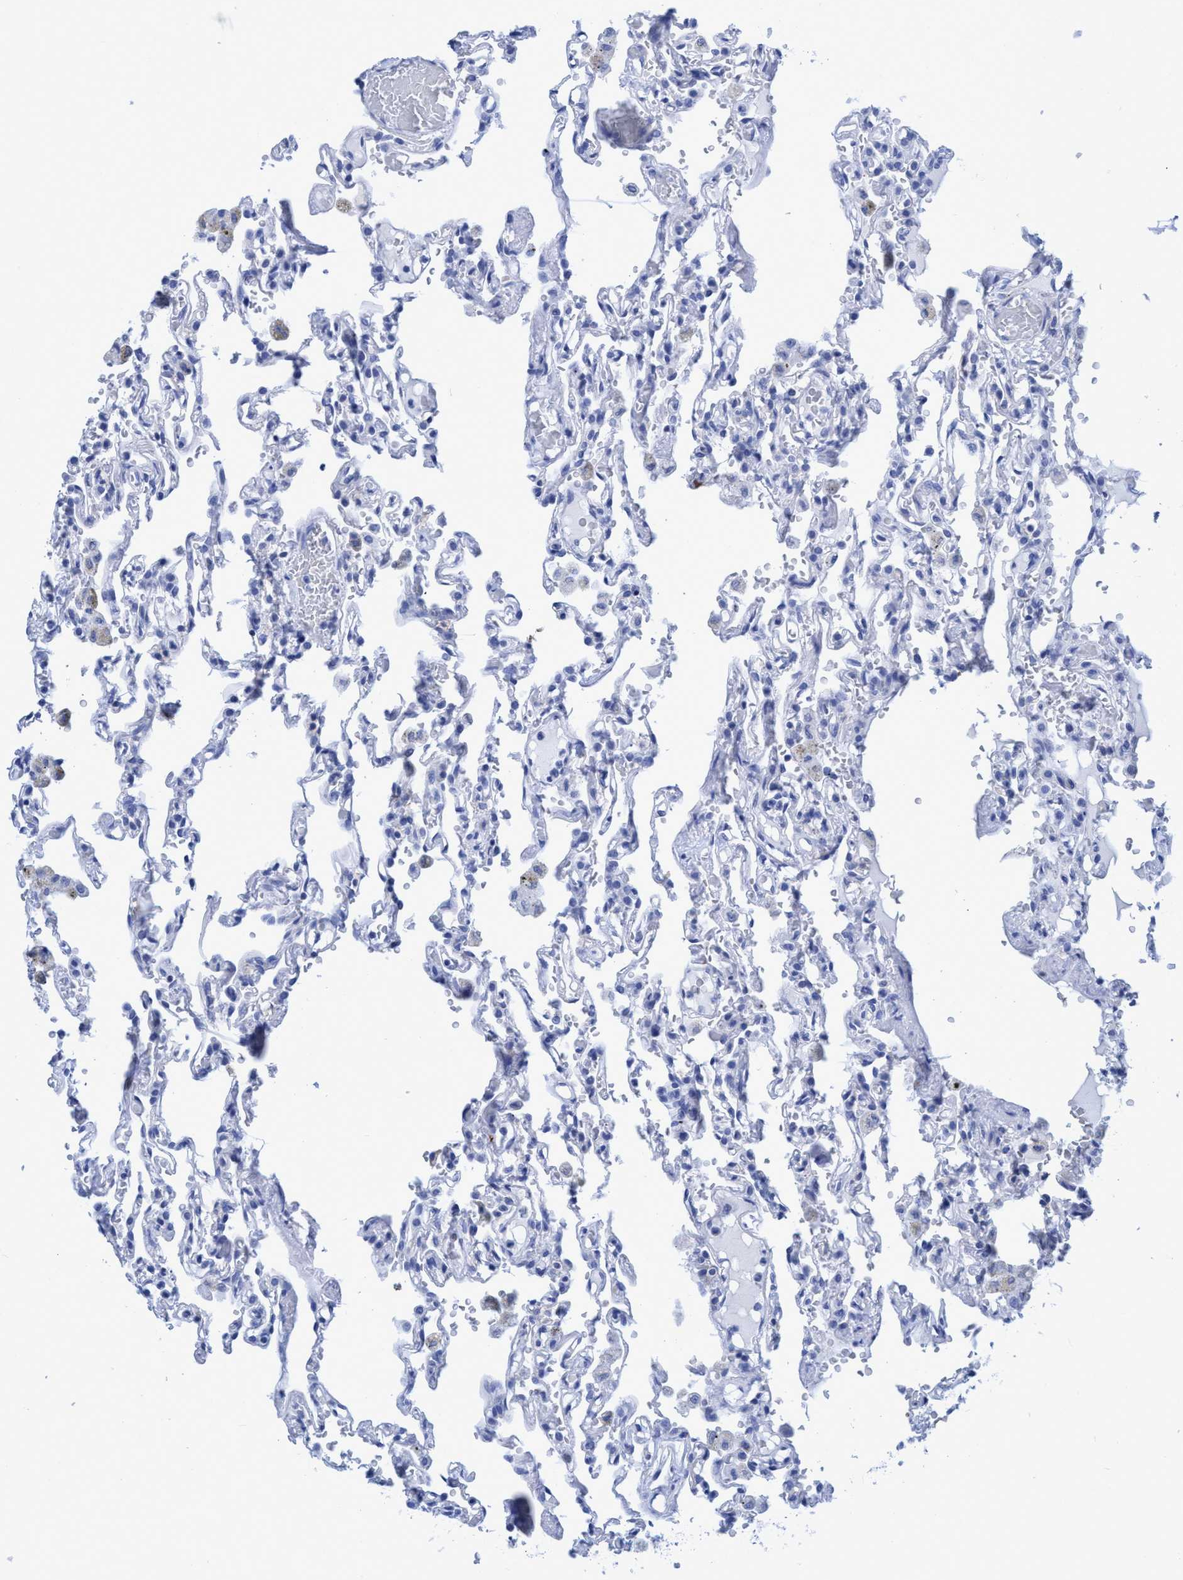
{"staining": {"intensity": "negative", "quantity": "none", "location": "none"}, "tissue": "lung", "cell_type": "Alveolar cells", "image_type": "normal", "snomed": [{"axis": "morphology", "description": "Normal tissue, NOS"}, {"axis": "topography", "description": "Lung"}], "caption": "Immunohistochemistry (IHC) image of benign lung stained for a protein (brown), which exhibits no staining in alveolar cells. The staining was performed using DAB (3,3'-diaminobenzidine) to visualize the protein expression in brown, while the nuclei were stained in blue with hematoxylin (Magnification: 20x).", "gene": "PLPPR1", "patient": {"sex": "male", "age": 21}}